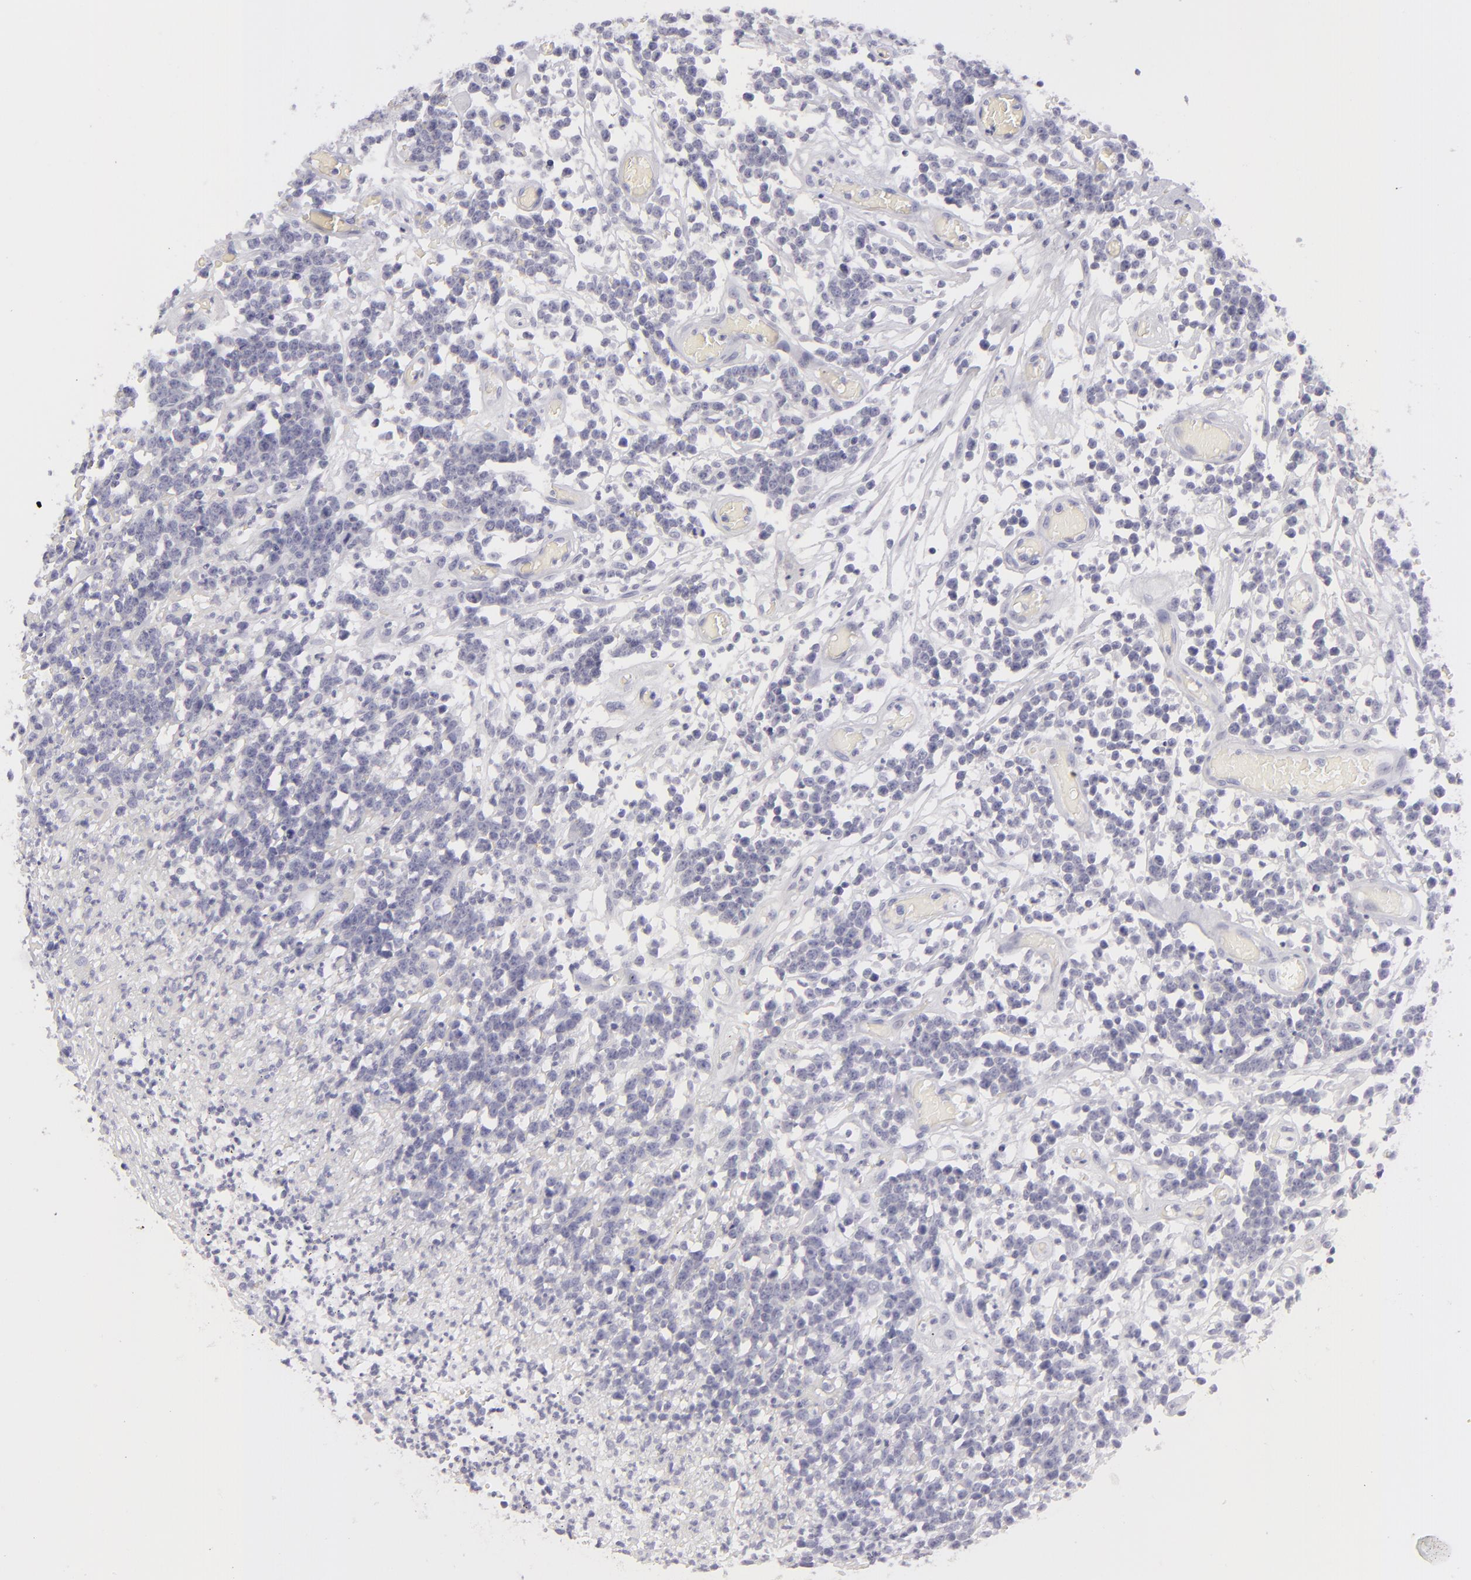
{"staining": {"intensity": "negative", "quantity": "none", "location": "none"}, "tissue": "lymphoma", "cell_type": "Tumor cells", "image_type": "cancer", "snomed": [{"axis": "morphology", "description": "Malignant lymphoma, non-Hodgkin's type, High grade"}, {"axis": "topography", "description": "Colon"}], "caption": "Tumor cells show no significant protein expression in high-grade malignant lymphoma, non-Hodgkin's type. Nuclei are stained in blue.", "gene": "DLG4", "patient": {"sex": "male", "age": 82}}